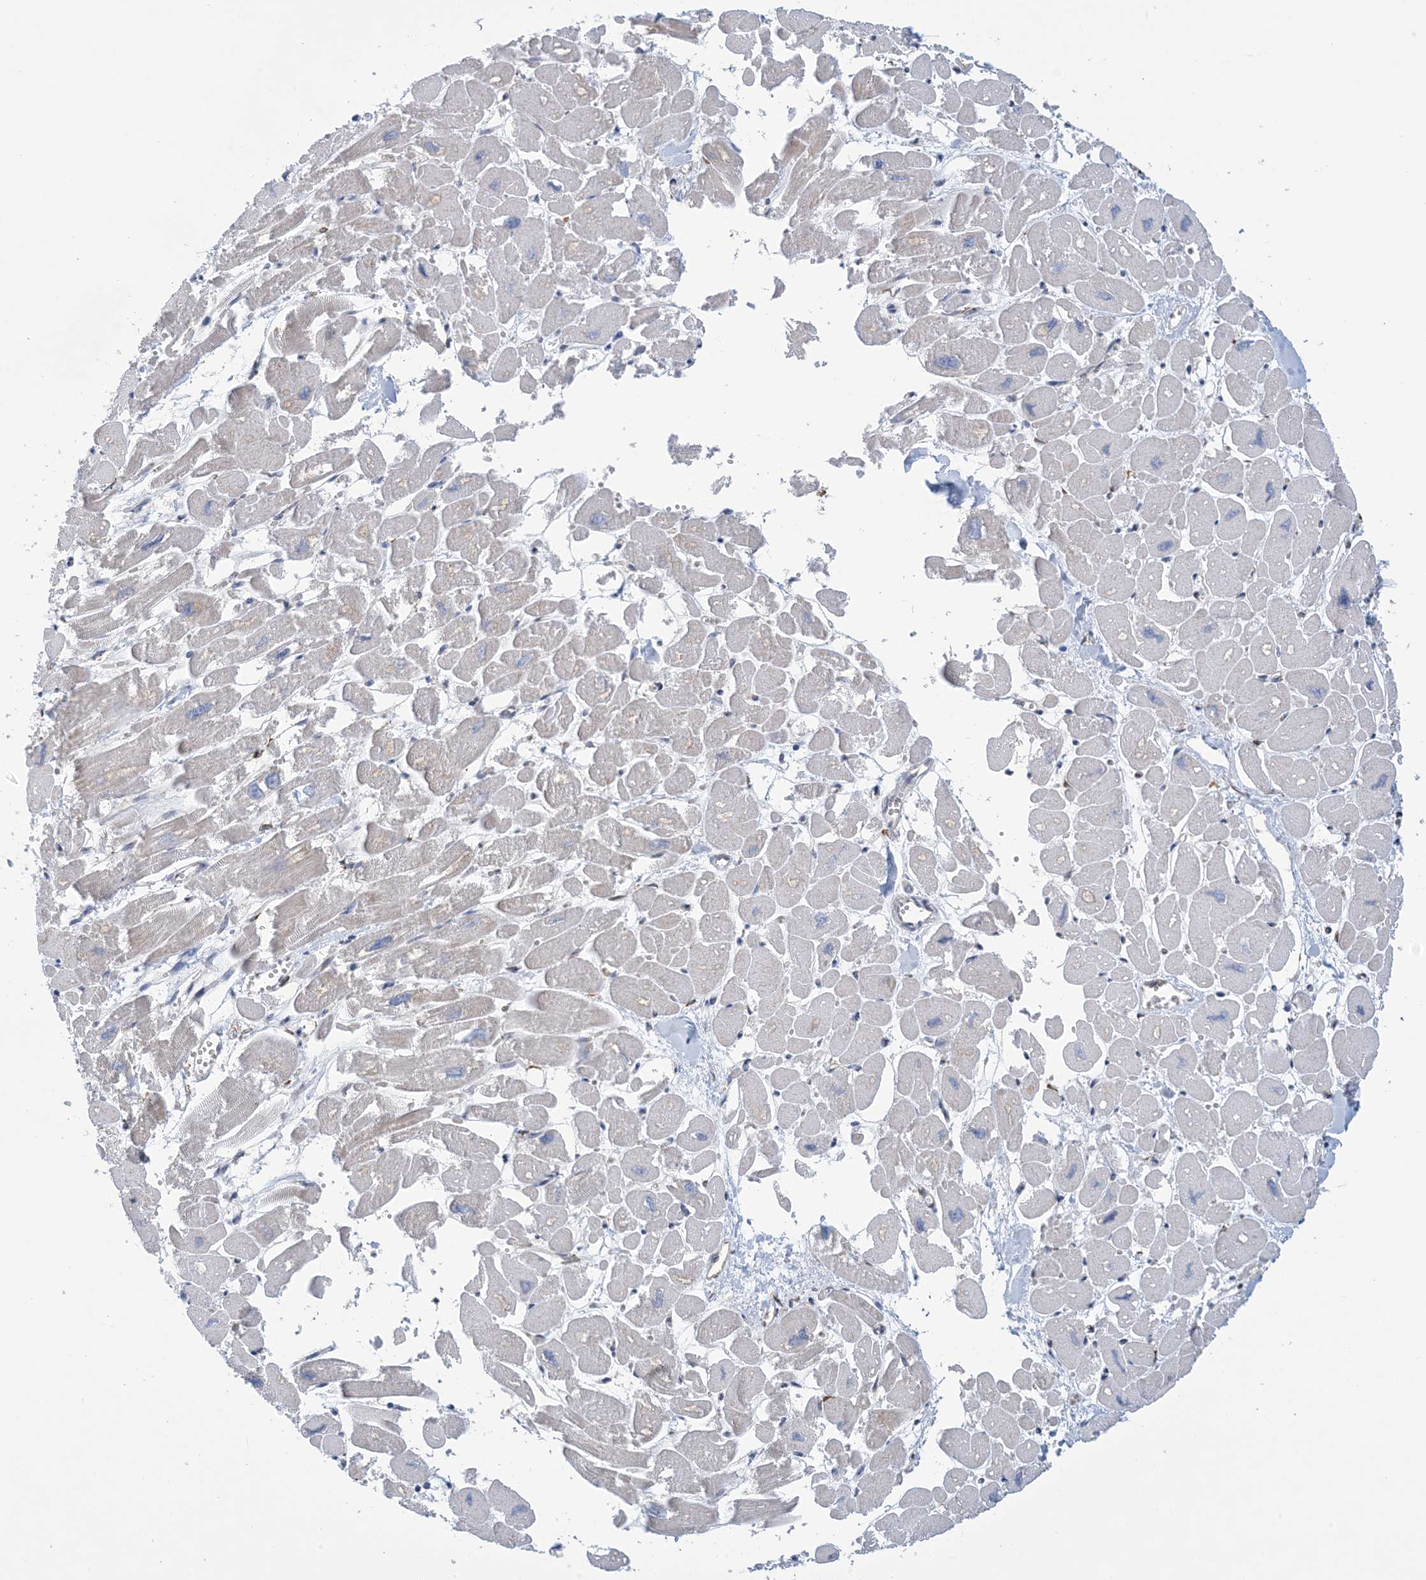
{"staining": {"intensity": "negative", "quantity": "none", "location": "none"}, "tissue": "heart muscle", "cell_type": "Cardiomyocytes", "image_type": "normal", "snomed": [{"axis": "morphology", "description": "Normal tissue, NOS"}, {"axis": "topography", "description": "Heart"}], "caption": "Immunohistochemical staining of unremarkable human heart muscle reveals no significant positivity in cardiomyocytes.", "gene": "CCDC14", "patient": {"sex": "male", "age": 54}}